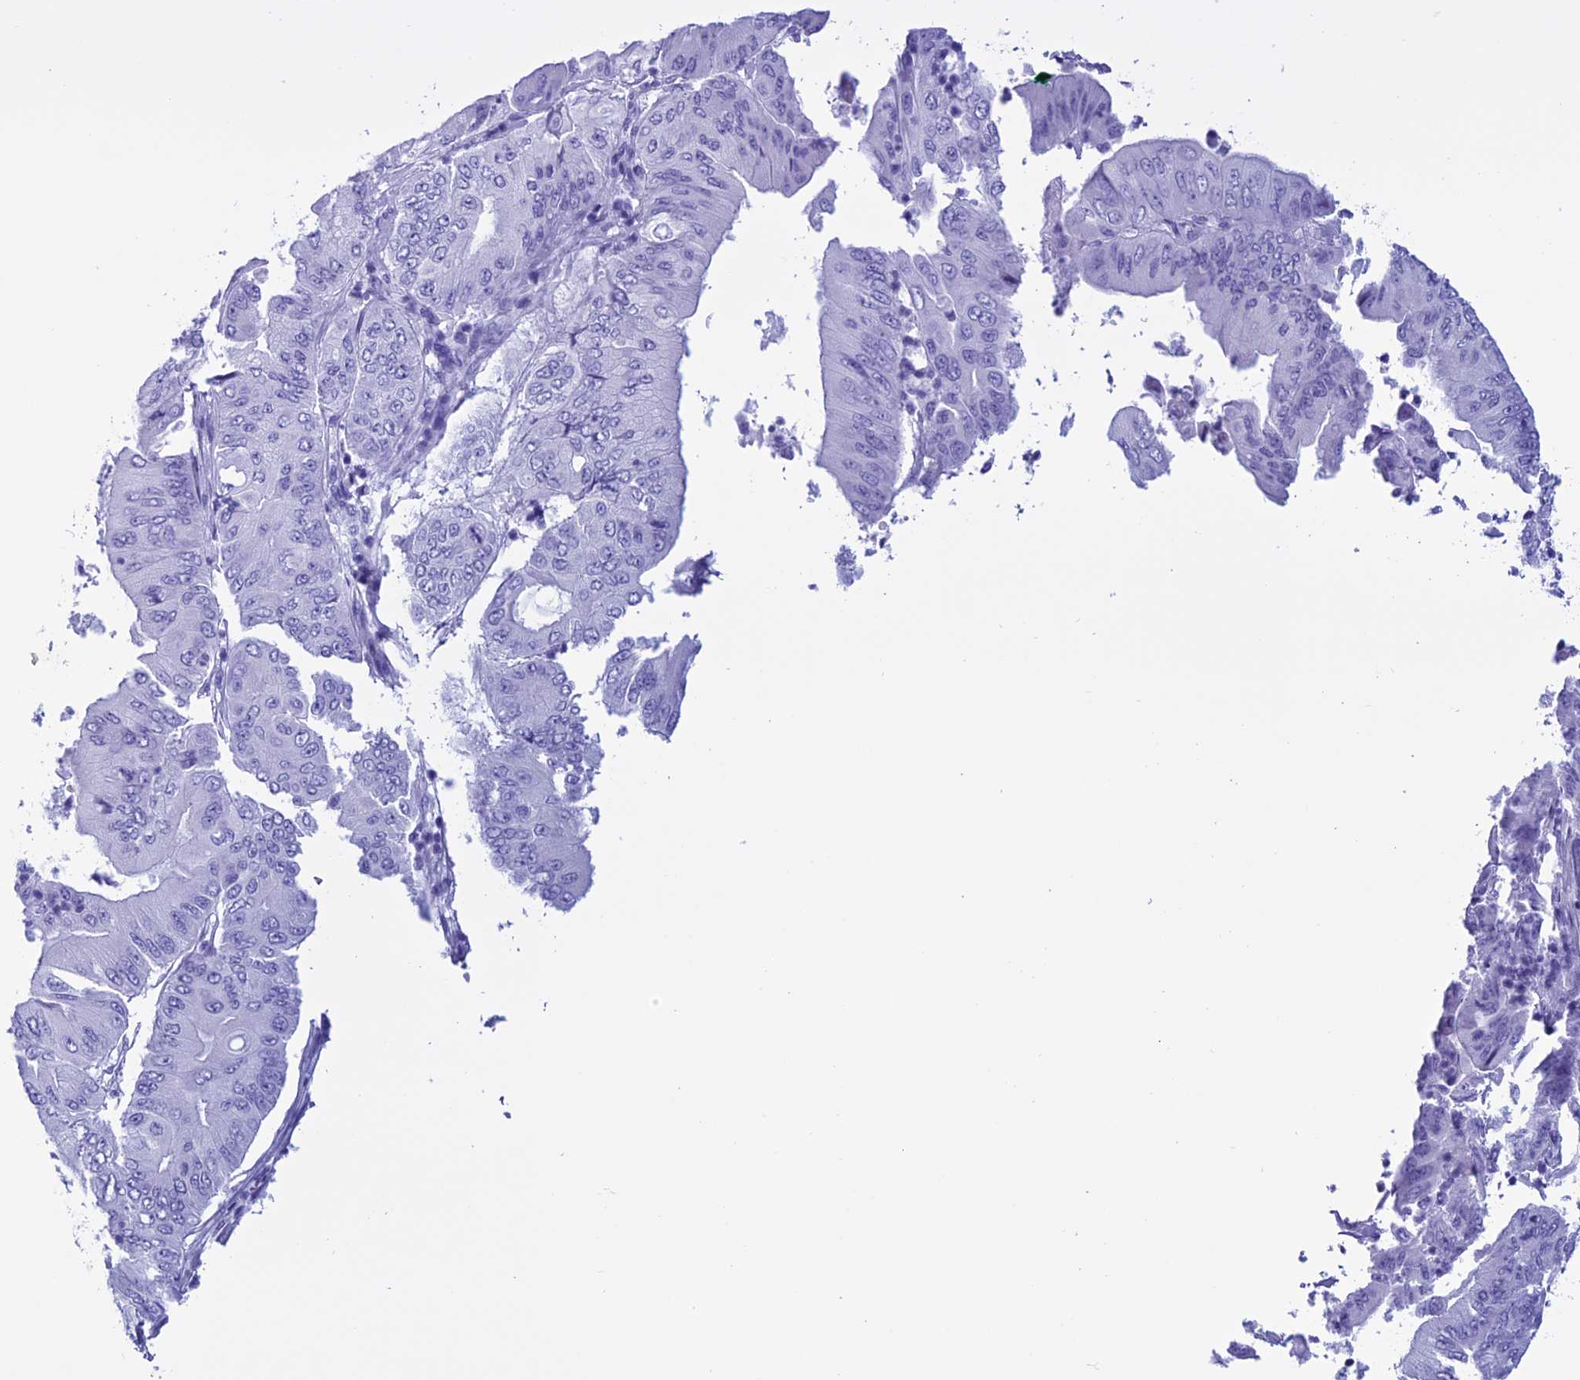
{"staining": {"intensity": "negative", "quantity": "none", "location": "none"}, "tissue": "pancreatic cancer", "cell_type": "Tumor cells", "image_type": "cancer", "snomed": [{"axis": "morphology", "description": "Adenocarcinoma, NOS"}, {"axis": "topography", "description": "Pancreas"}], "caption": "Adenocarcinoma (pancreatic) stained for a protein using IHC shows no expression tumor cells.", "gene": "MZB1", "patient": {"sex": "female", "age": 77}}